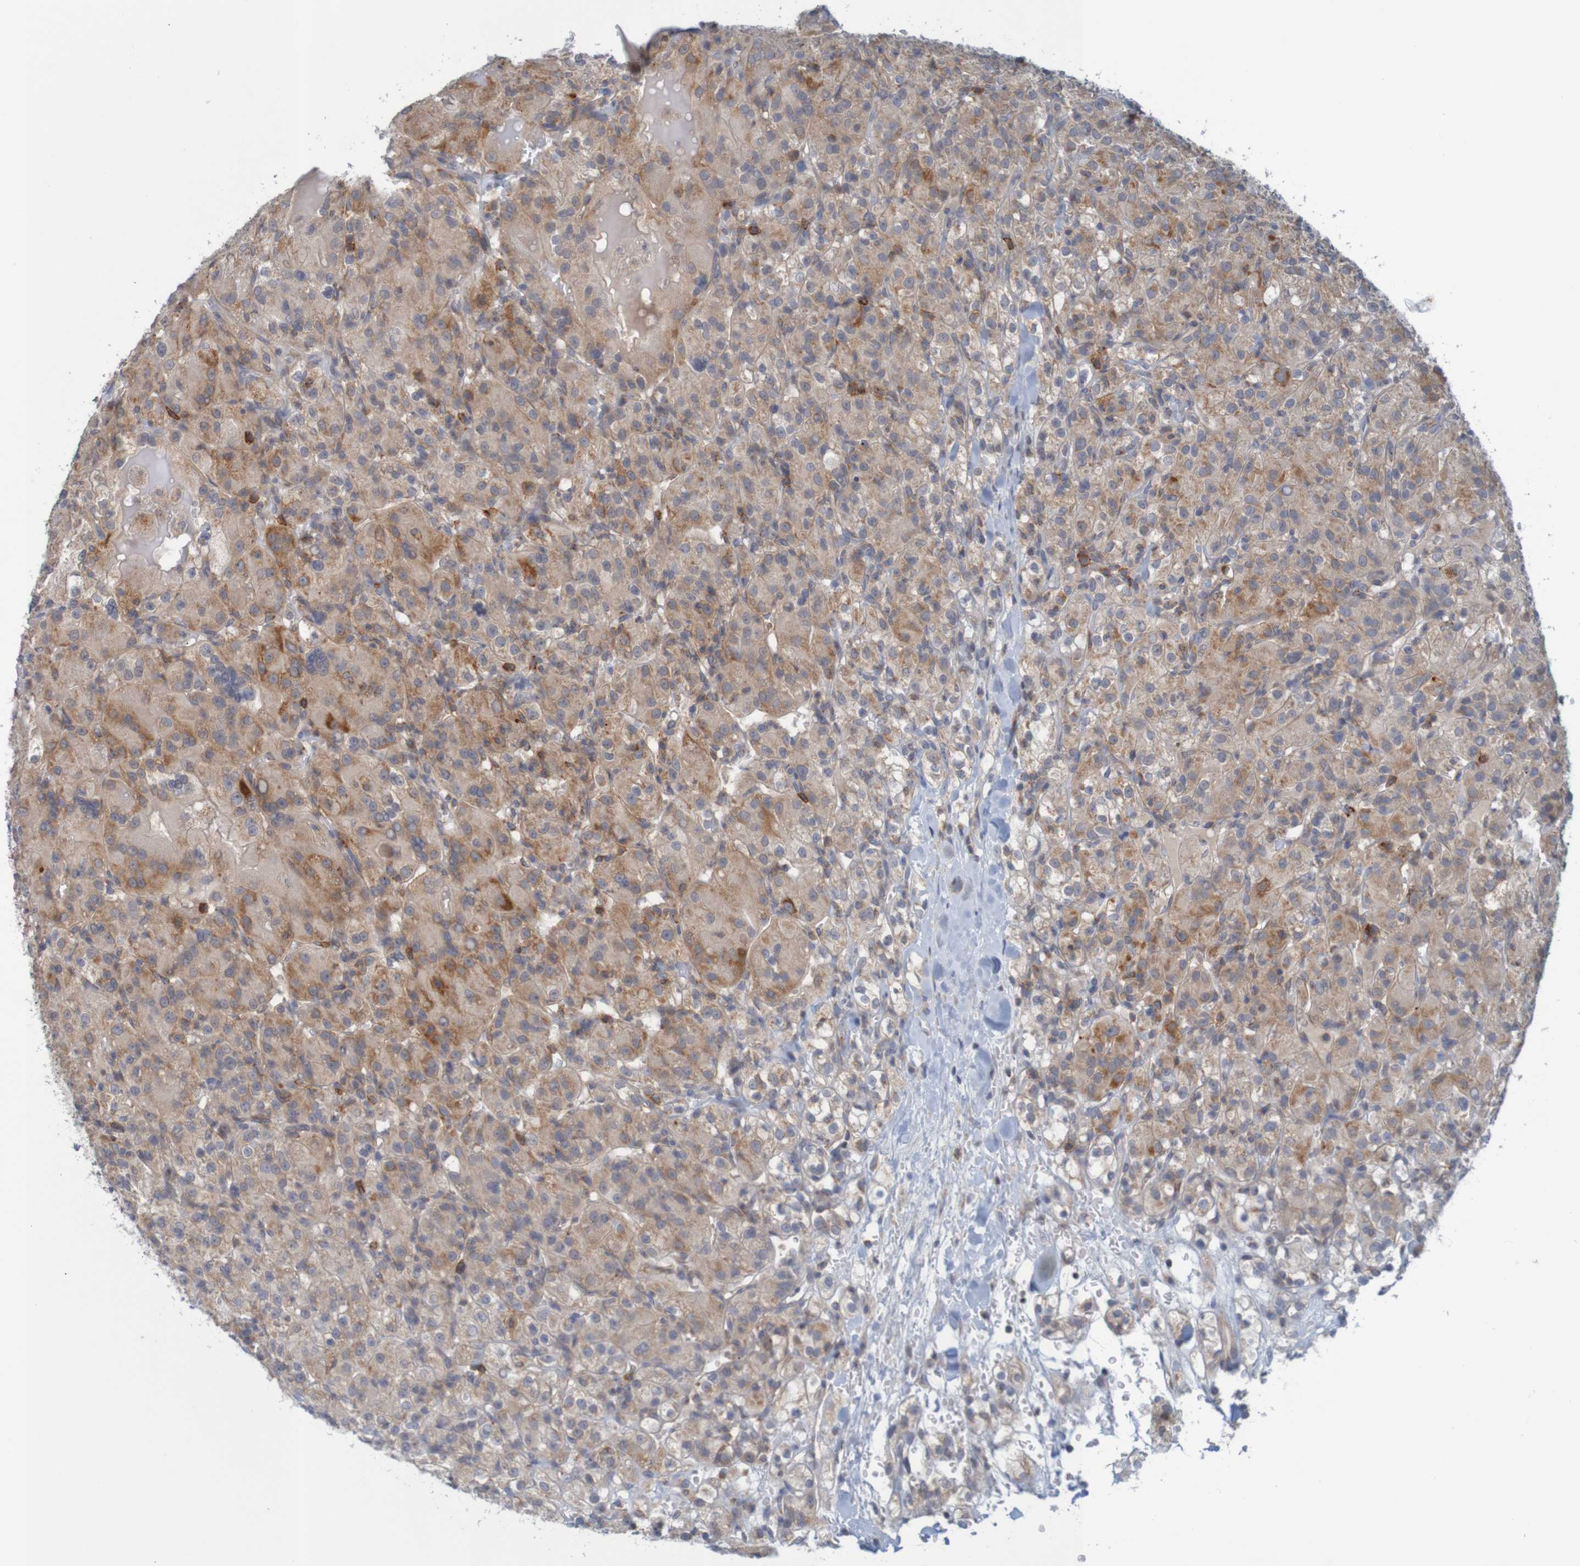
{"staining": {"intensity": "moderate", "quantity": ">75%", "location": "cytoplasmic/membranous"}, "tissue": "renal cancer", "cell_type": "Tumor cells", "image_type": "cancer", "snomed": [{"axis": "morphology", "description": "Normal tissue, NOS"}, {"axis": "morphology", "description": "Adenocarcinoma, NOS"}, {"axis": "topography", "description": "Kidney"}], "caption": "DAB (3,3'-diaminobenzidine) immunohistochemical staining of adenocarcinoma (renal) reveals moderate cytoplasmic/membranous protein positivity in approximately >75% of tumor cells.", "gene": "NAV2", "patient": {"sex": "male", "age": 61}}